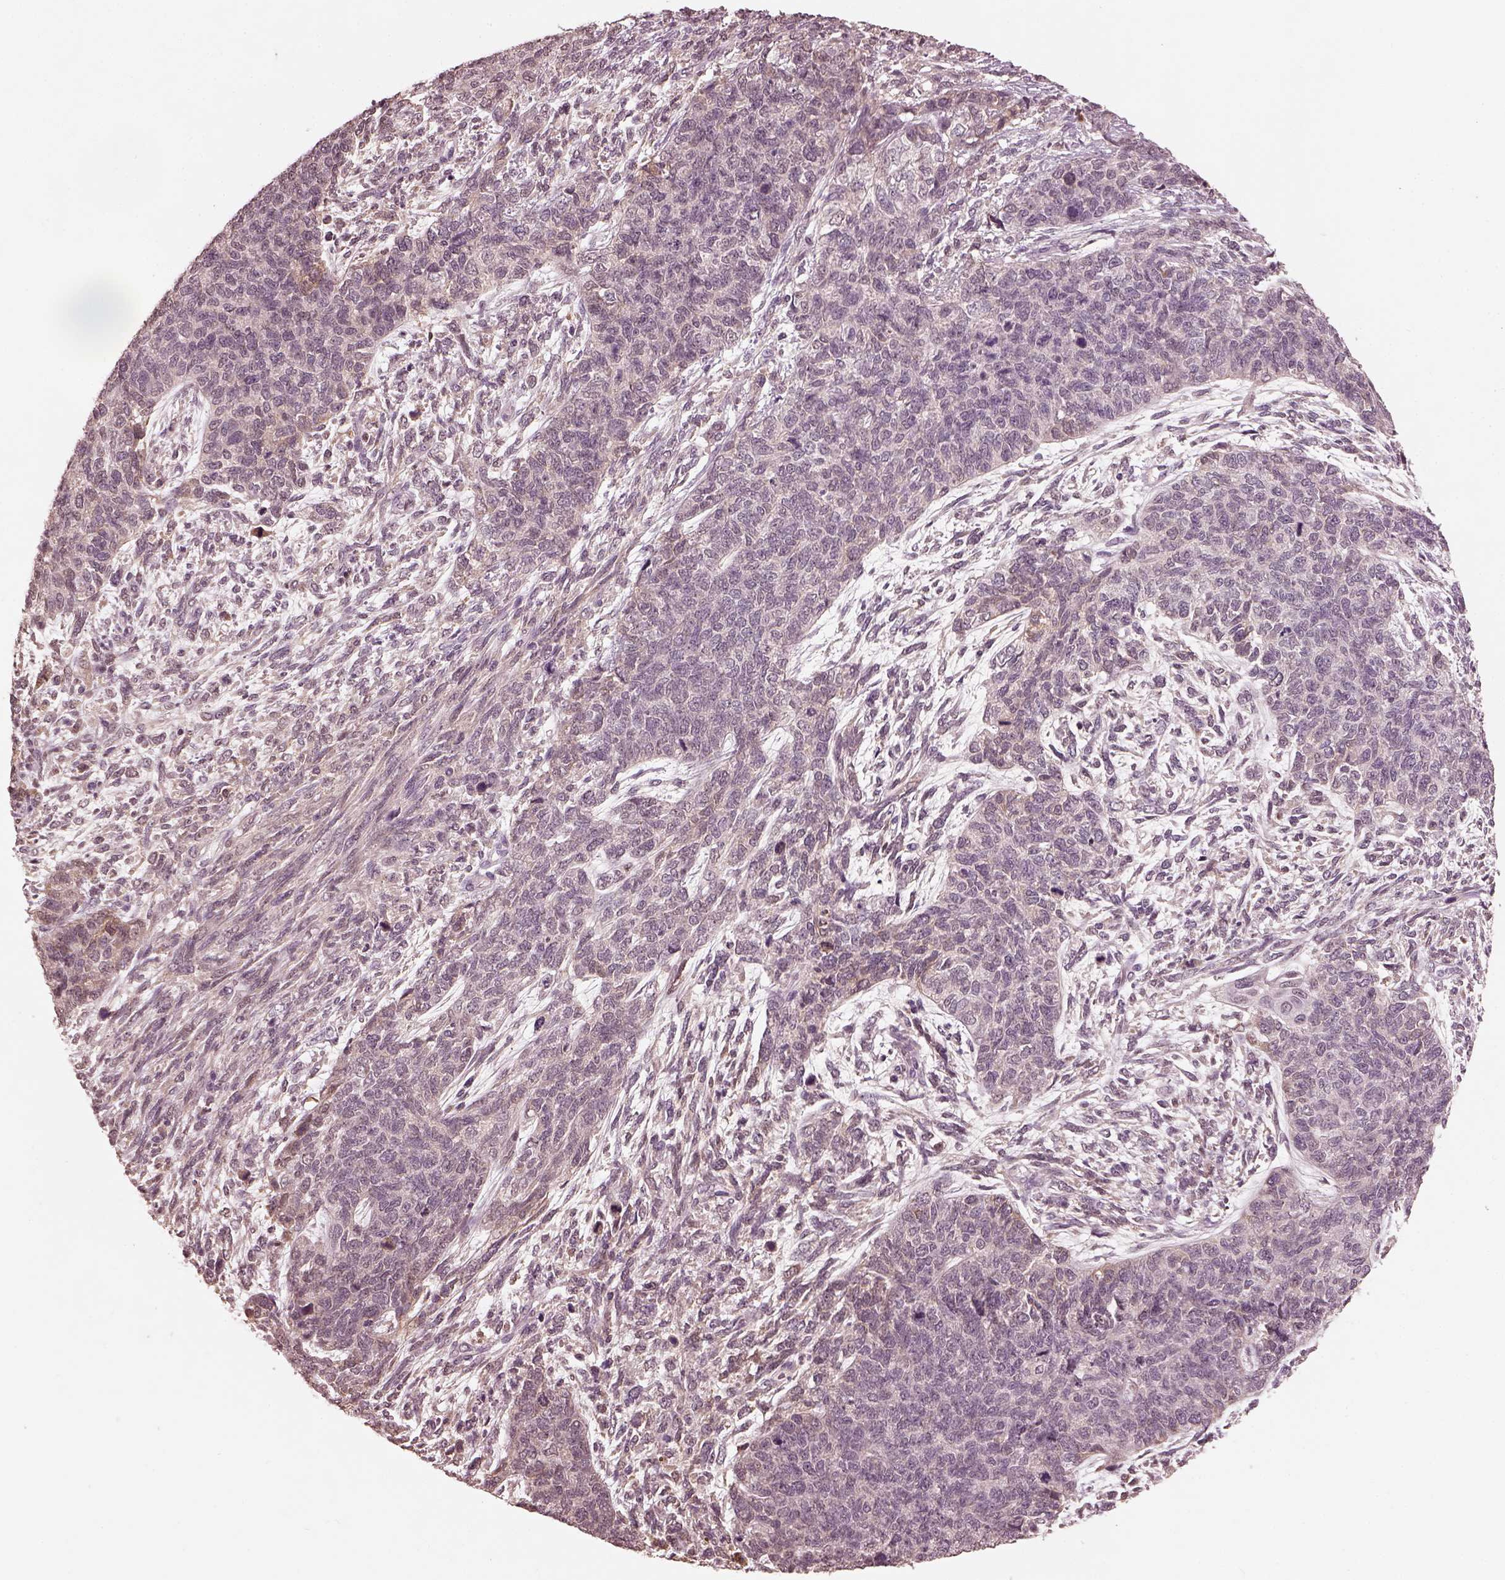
{"staining": {"intensity": "negative", "quantity": "none", "location": "none"}, "tissue": "cervical cancer", "cell_type": "Tumor cells", "image_type": "cancer", "snomed": [{"axis": "morphology", "description": "Squamous cell carcinoma, NOS"}, {"axis": "topography", "description": "Cervix"}], "caption": "This image is of squamous cell carcinoma (cervical) stained with IHC to label a protein in brown with the nuclei are counter-stained blue. There is no staining in tumor cells.", "gene": "CALR3", "patient": {"sex": "female", "age": 63}}